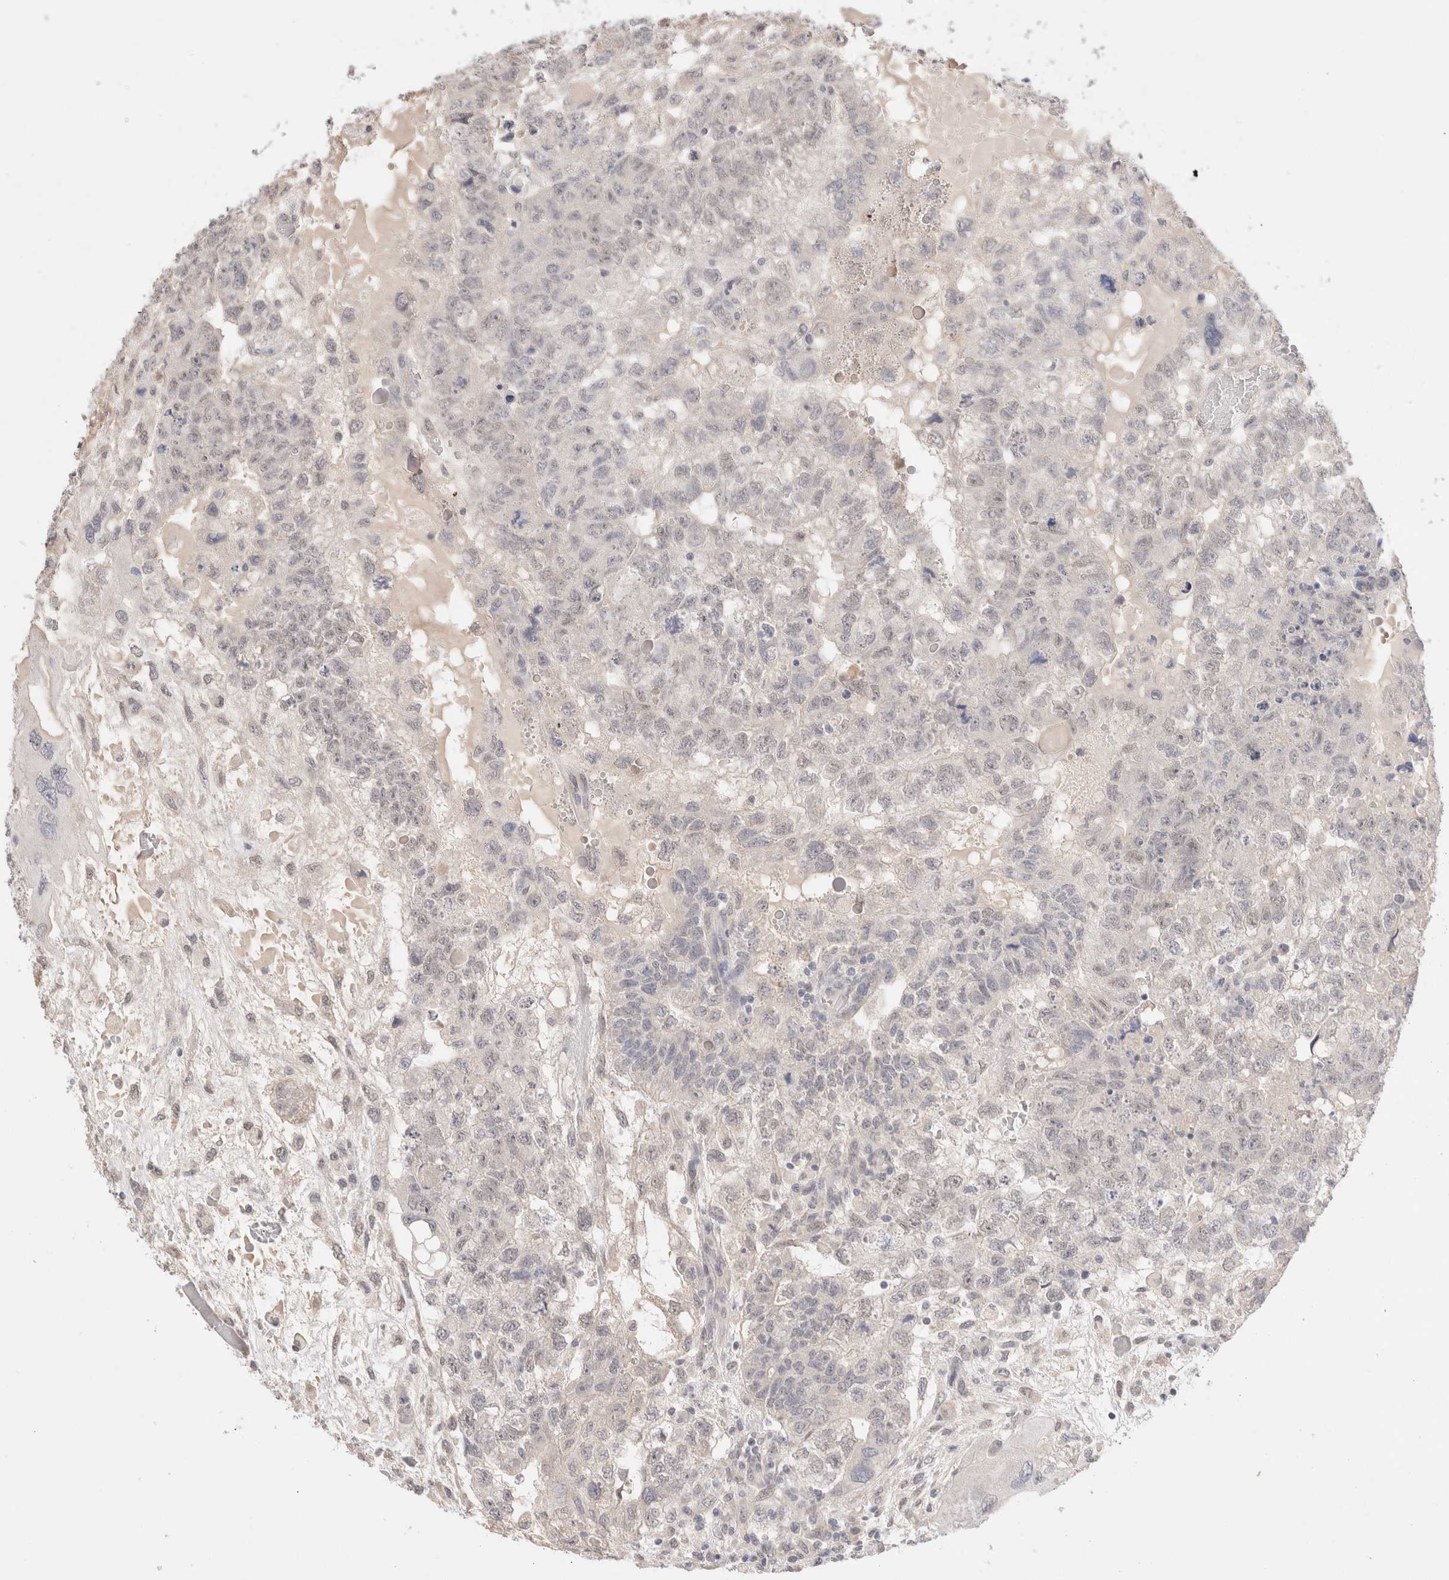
{"staining": {"intensity": "negative", "quantity": "none", "location": "none"}, "tissue": "testis cancer", "cell_type": "Tumor cells", "image_type": "cancer", "snomed": [{"axis": "morphology", "description": "Carcinoma, Embryonal, NOS"}, {"axis": "topography", "description": "Testis"}], "caption": "Immunohistochemistry micrograph of testis cancer stained for a protein (brown), which displays no positivity in tumor cells.", "gene": "SPATA20", "patient": {"sex": "male", "age": 36}}